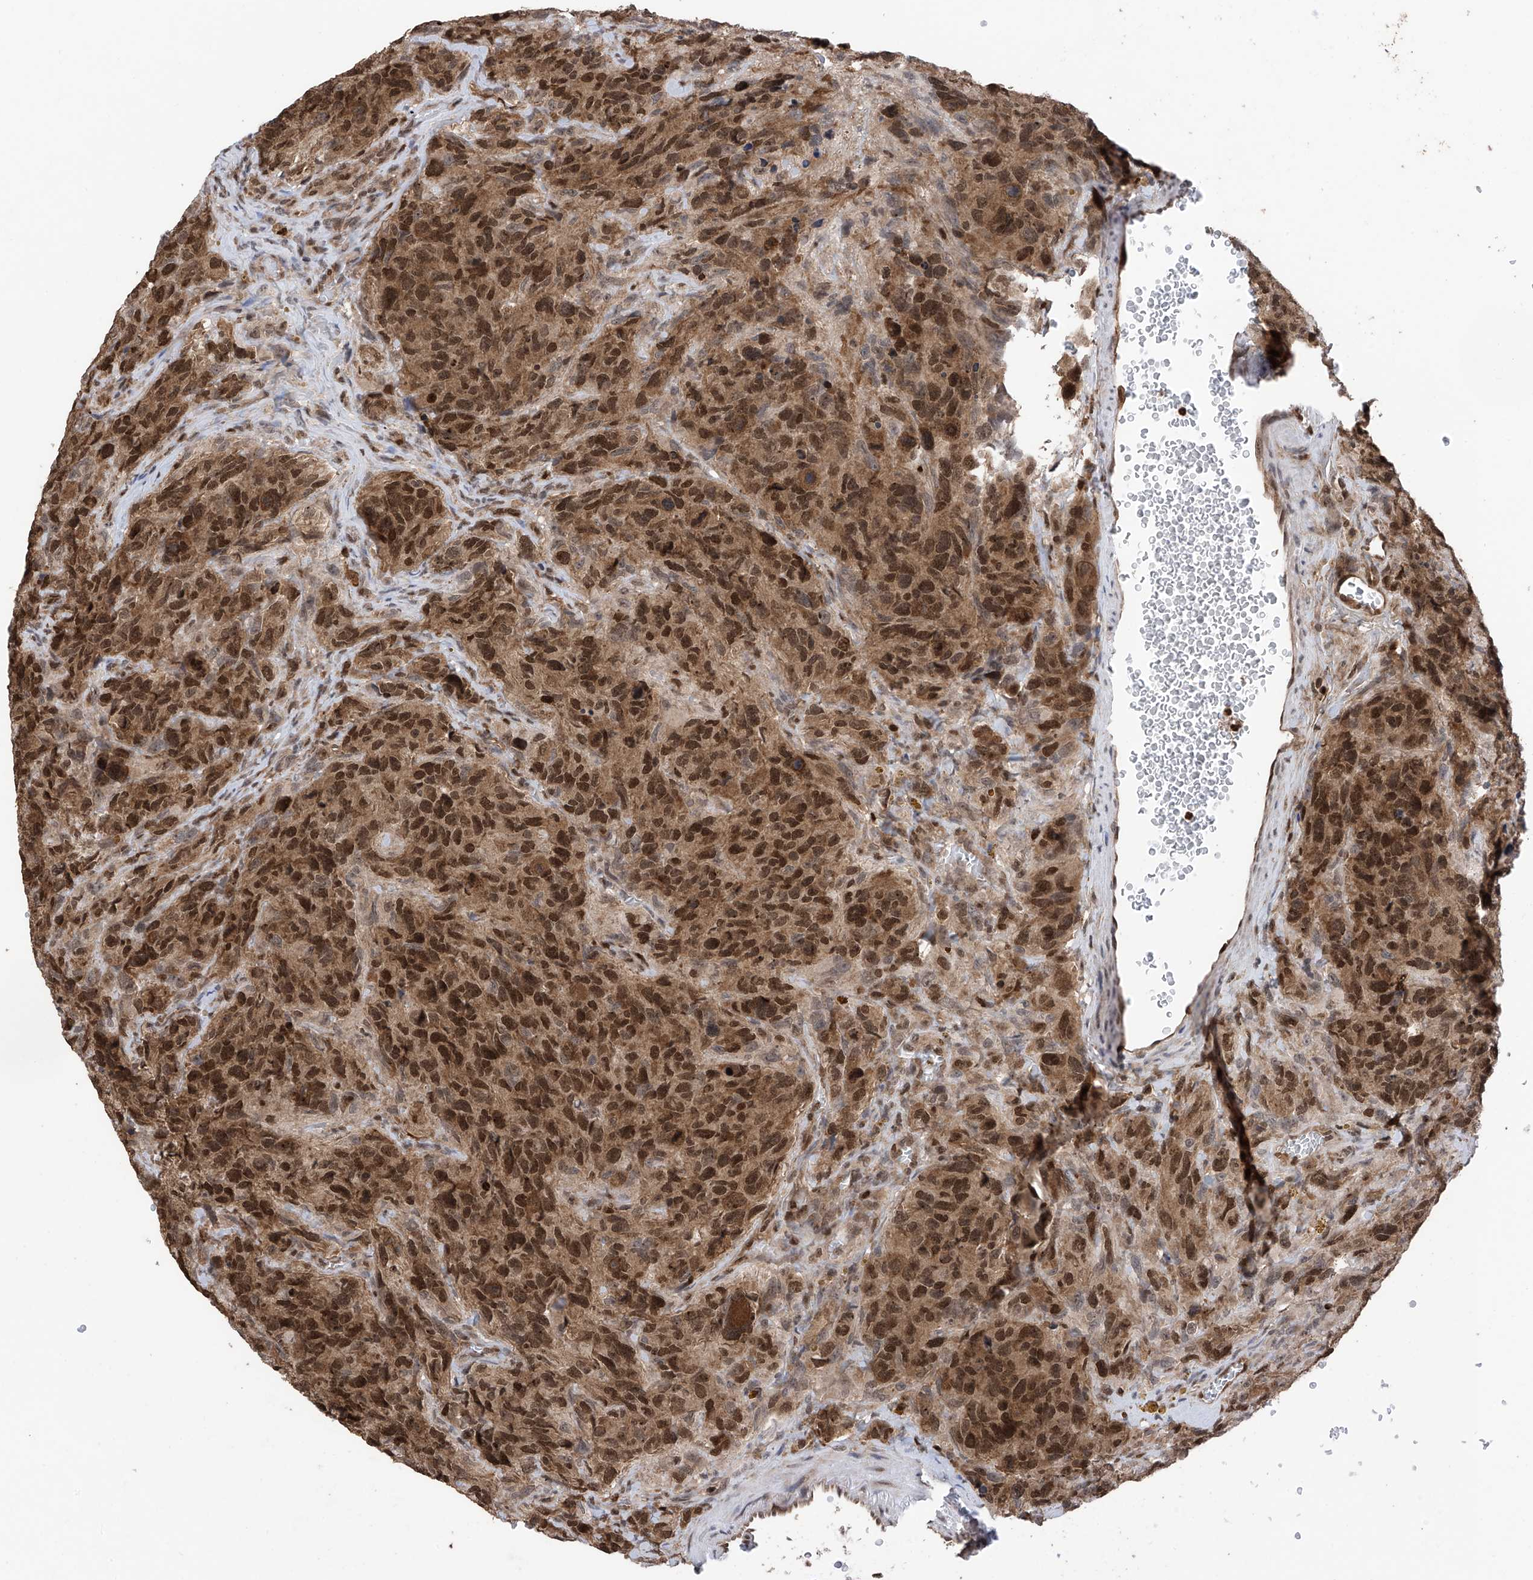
{"staining": {"intensity": "strong", "quantity": ">75%", "location": "cytoplasmic/membranous,nuclear"}, "tissue": "glioma", "cell_type": "Tumor cells", "image_type": "cancer", "snomed": [{"axis": "morphology", "description": "Glioma, malignant, High grade"}, {"axis": "topography", "description": "Brain"}], "caption": "A high amount of strong cytoplasmic/membranous and nuclear staining is present in about >75% of tumor cells in malignant glioma (high-grade) tissue.", "gene": "DNAJC9", "patient": {"sex": "male", "age": 69}}